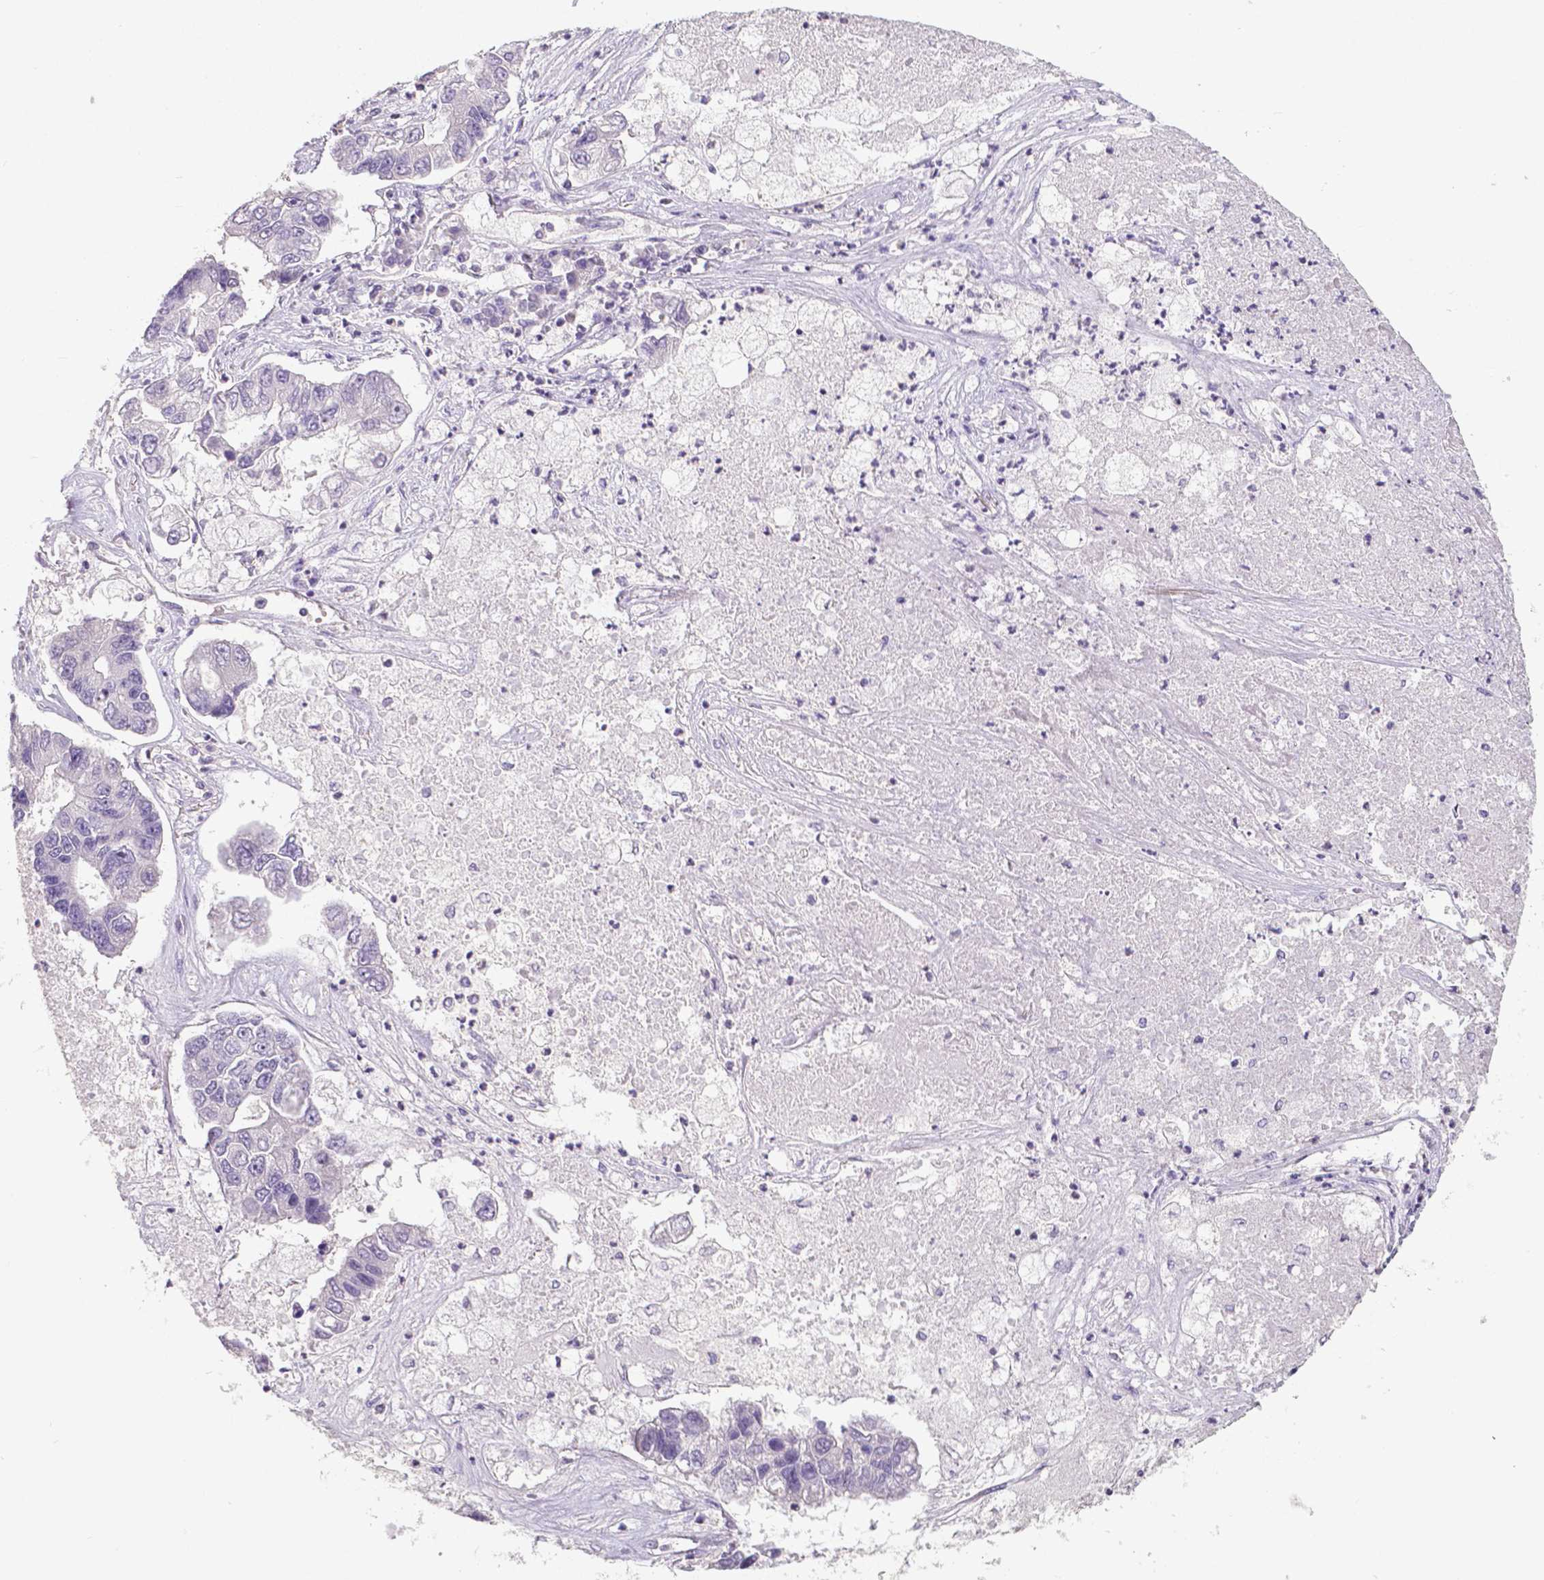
{"staining": {"intensity": "negative", "quantity": "none", "location": "none"}, "tissue": "lung cancer", "cell_type": "Tumor cells", "image_type": "cancer", "snomed": [{"axis": "morphology", "description": "Adenocarcinoma, NOS"}, {"axis": "topography", "description": "Bronchus"}, {"axis": "topography", "description": "Lung"}], "caption": "Tumor cells show no significant positivity in lung cancer. (Immunohistochemistry (ihc), brightfield microscopy, high magnification).", "gene": "CRMP1", "patient": {"sex": "female", "age": 51}}